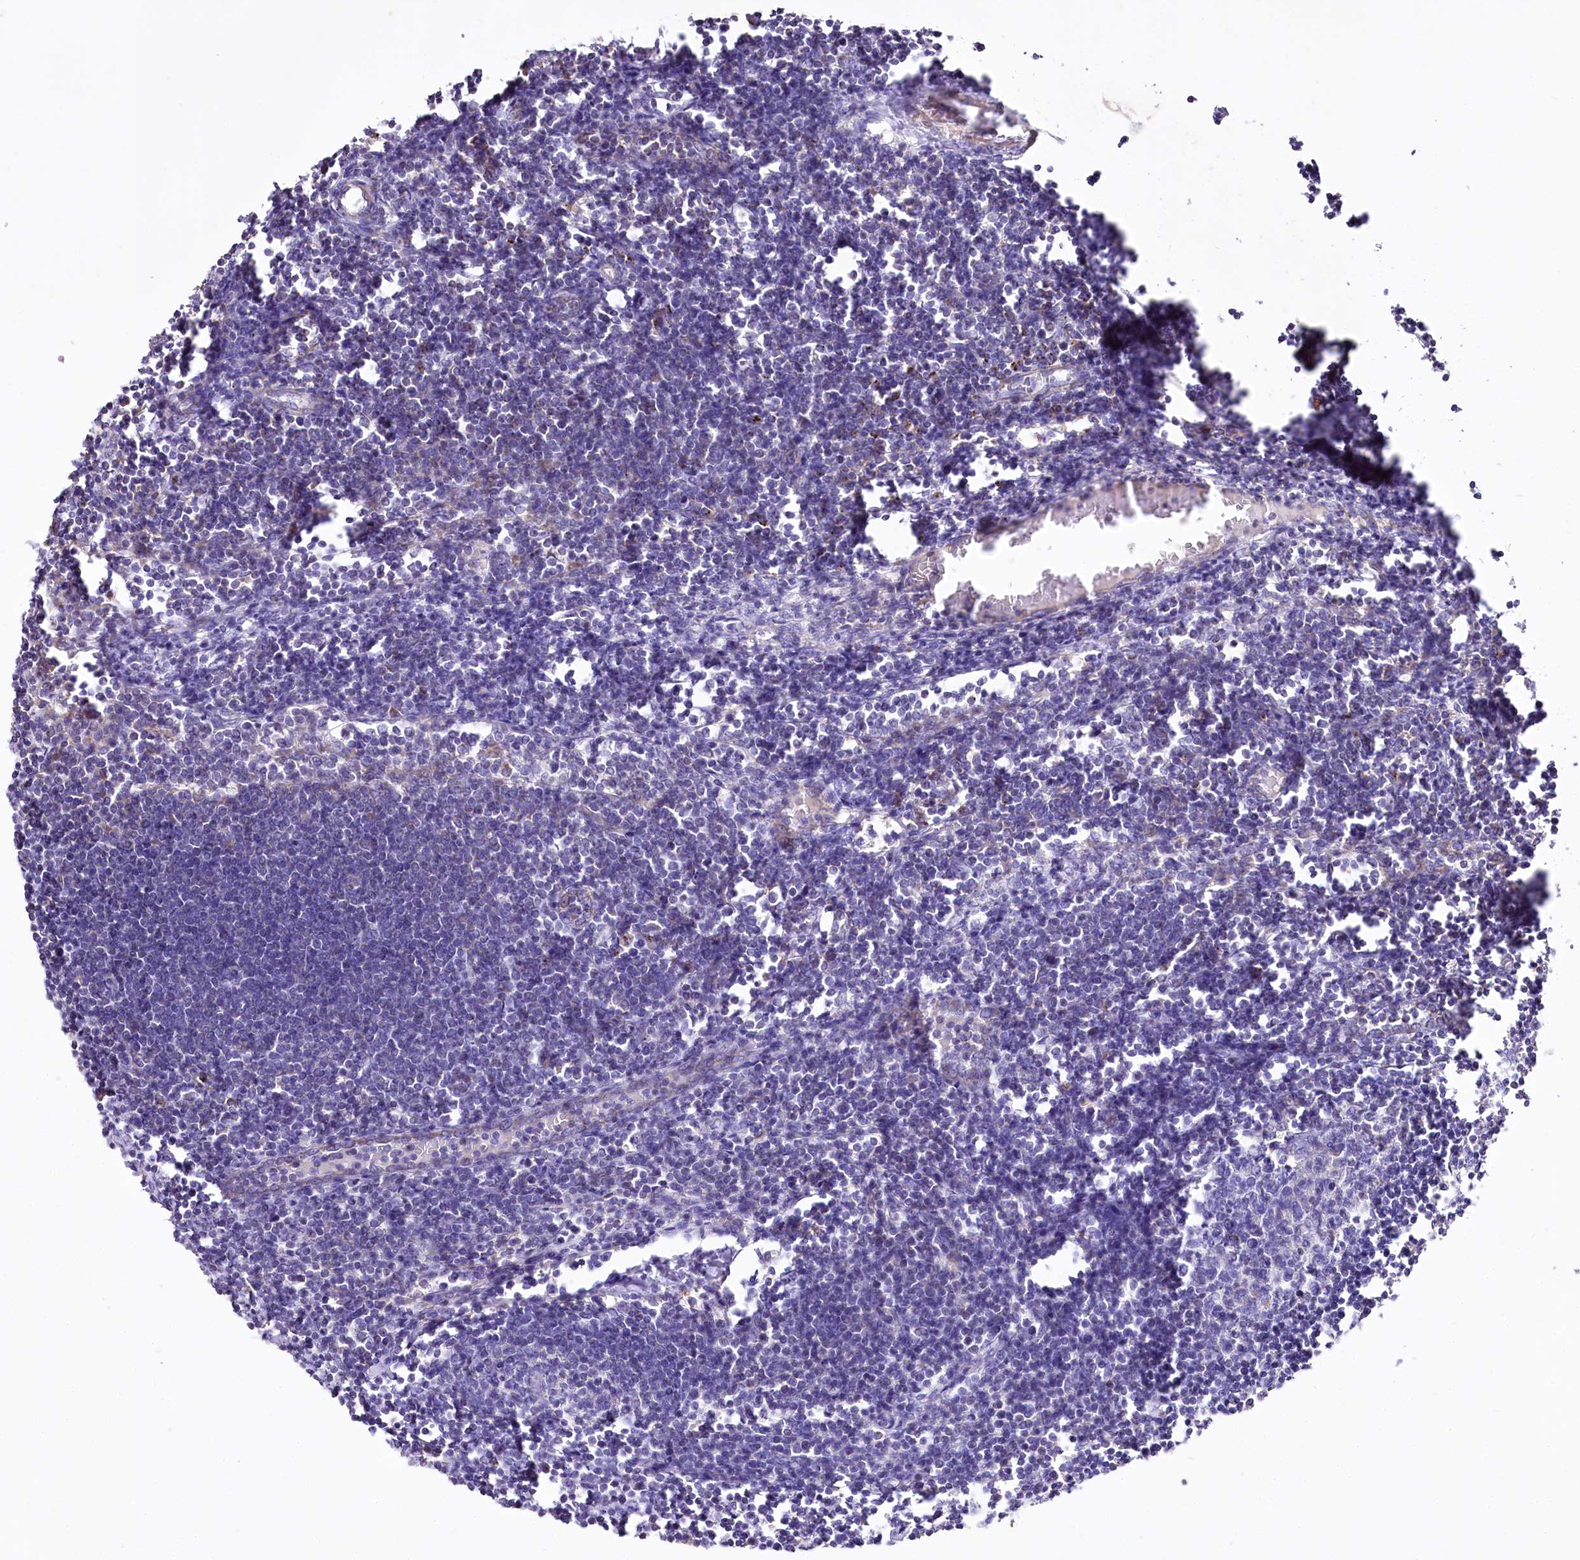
{"staining": {"intensity": "negative", "quantity": "none", "location": "none"}, "tissue": "lymph node", "cell_type": "Germinal center cells", "image_type": "normal", "snomed": [{"axis": "morphology", "description": "Normal tissue, NOS"}, {"axis": "morphology", "description": "Malignant melanoma, Metastatic site"}, {"axis": "topography", "description": "Lymph node"}], "caption": "Immunohistochemistry micrograph of unremarkable lymph node: human lymph node stained with DAB (3,3'-diaminobenzidine) shows no significant protein staining in germinal center cells.", "gene": "PTER", "patient": {"sex": "male", "age": 41}}